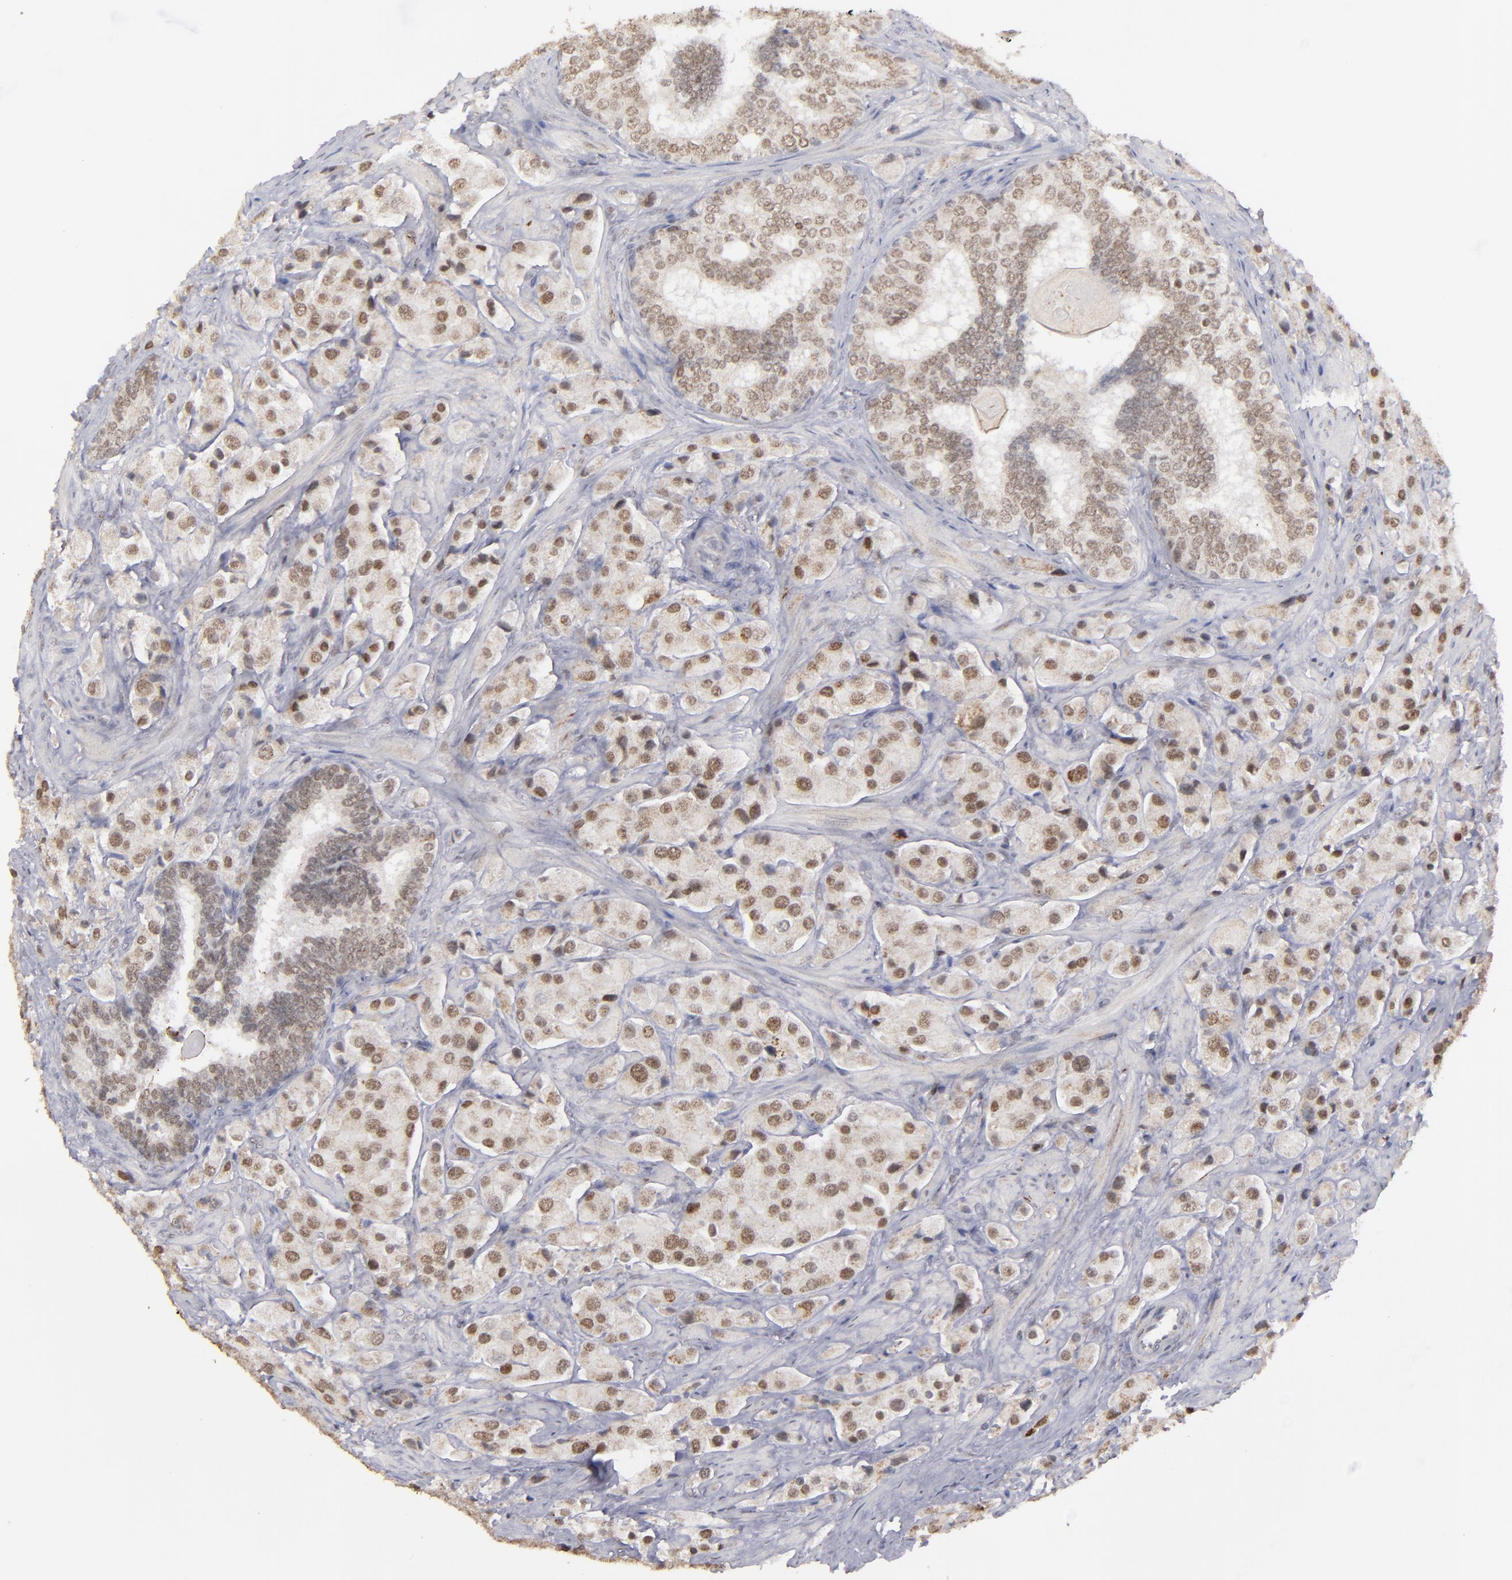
{"staining": {"intensity": "weak", "quantity": ">75%", "location": "nuclear"}, "tissue": "prostate cancer", "cell_type": "Tumor cells", "image_type": "cancer", "snomed": [{"axis": "morphology", "description": "Adenocarcinoma, Medium grade"}, {"axis": "topography", "description": "Prostate"}], "caption": "This is an image of immunohistochemistry (IHC) staining of prostate adenocarcinoma (medium-grade), which shows weak positivity in the nuclear of tumor cells.", "gene": "RREB1", "patient": {"sex": "male", "age": 70}}